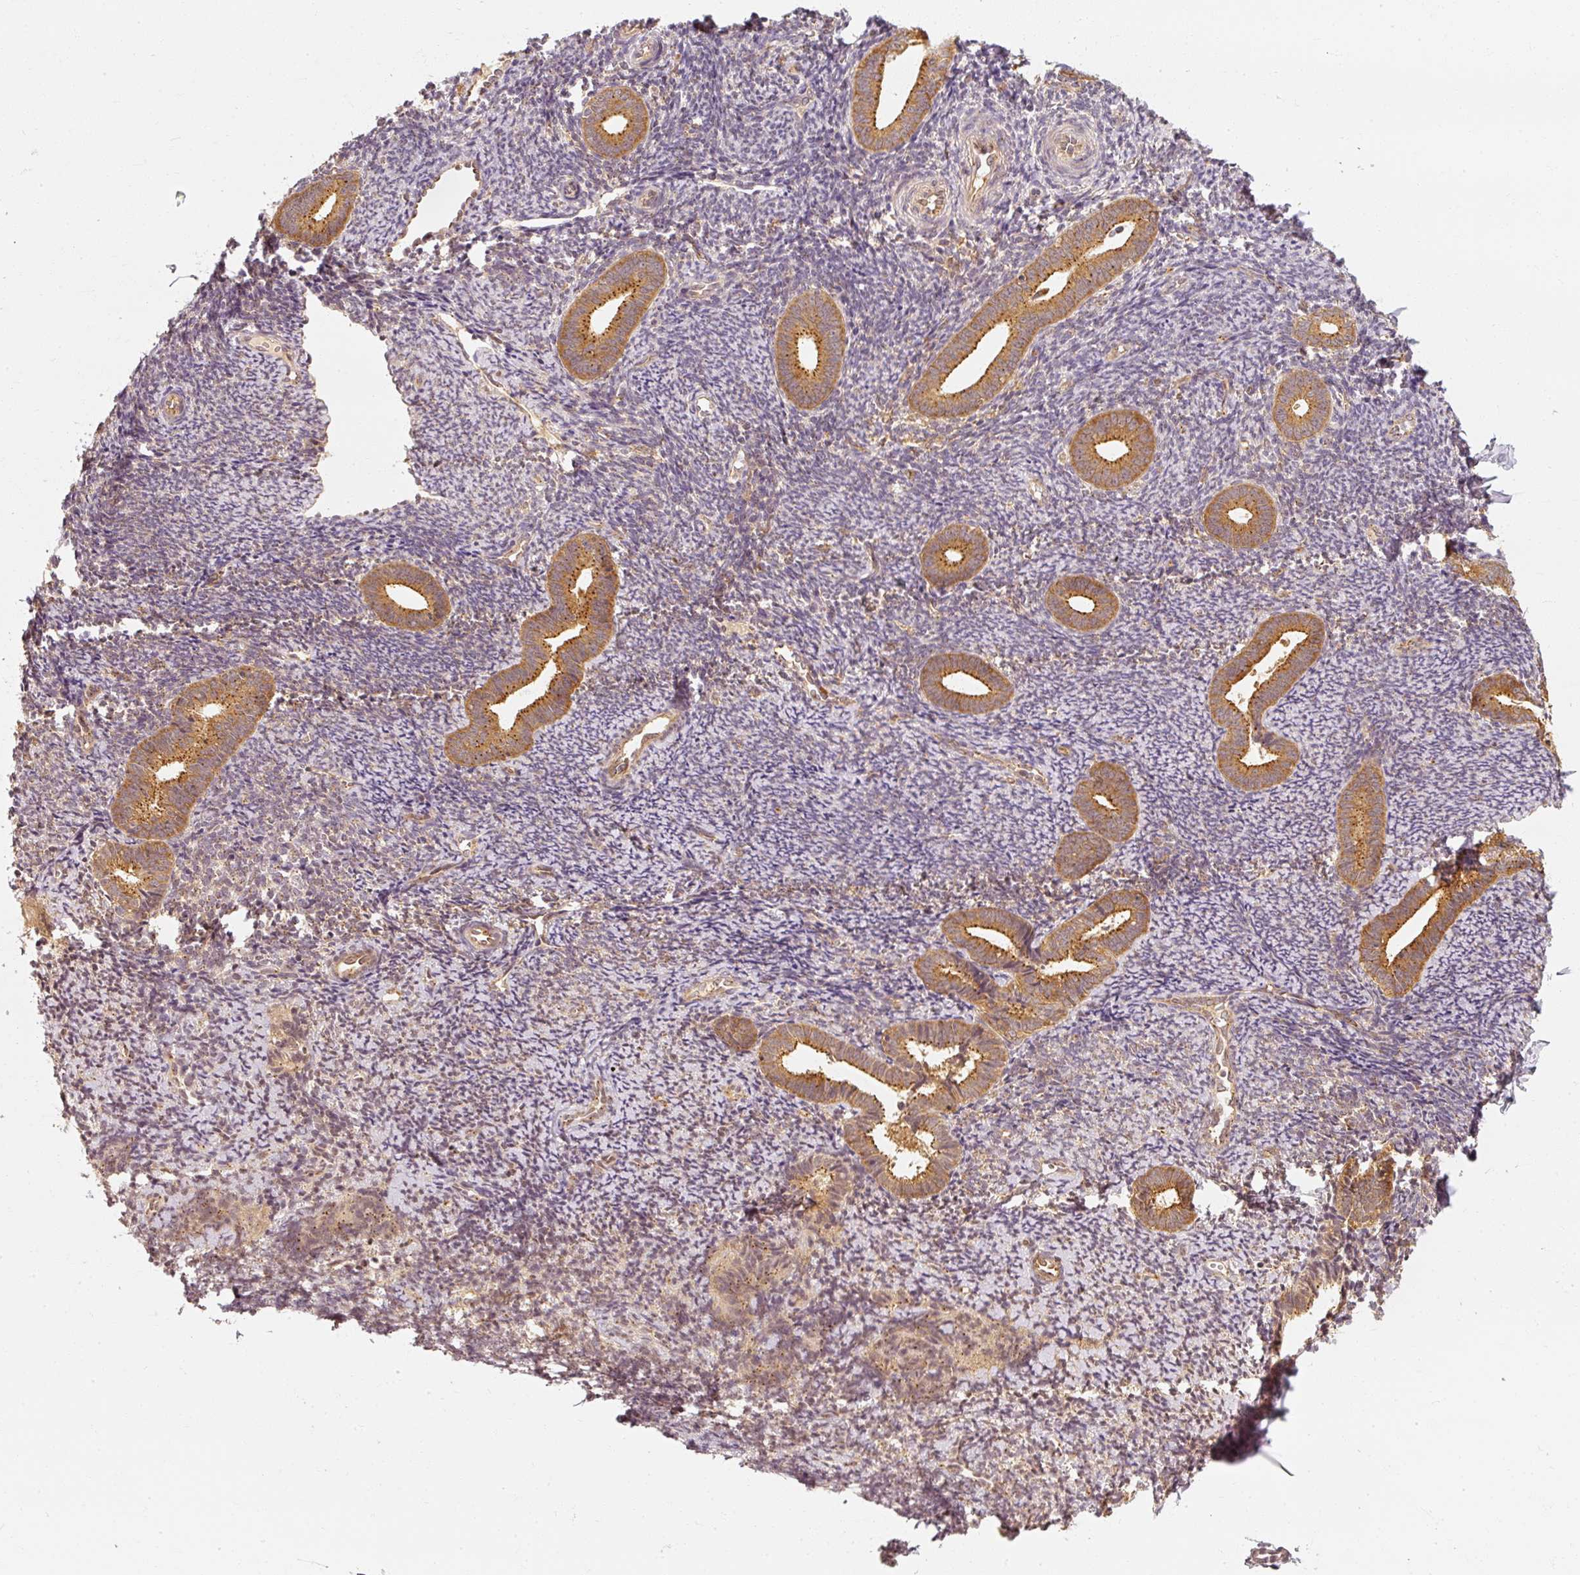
{"staining": {"intensity": "moderate", "quantity": "25%-75%", "location": "cytoplasmic/membranous"}, "tissue": "endometrium", "cell_type": "Cells in endometrial stroma", "image_type": "normal", "snomed": [{"axis": "morphology", "description": "Normal tissue, NOS"}, {"axis": "topography", "description": "Endometrium"}], "caption": "Immunohistochemistry histopathology image of benign endometrium: human endometrium stained using immunohistochemistry demonstrates medium levels of moderate protein expression localized specifically in the cytoplasmic/membranous of cells in endometrial stroma, appearing as a cytoplasmic/membranous brown color.", "gene": "EEF1A1", "patient": {"sex": "female", "age": 39}}